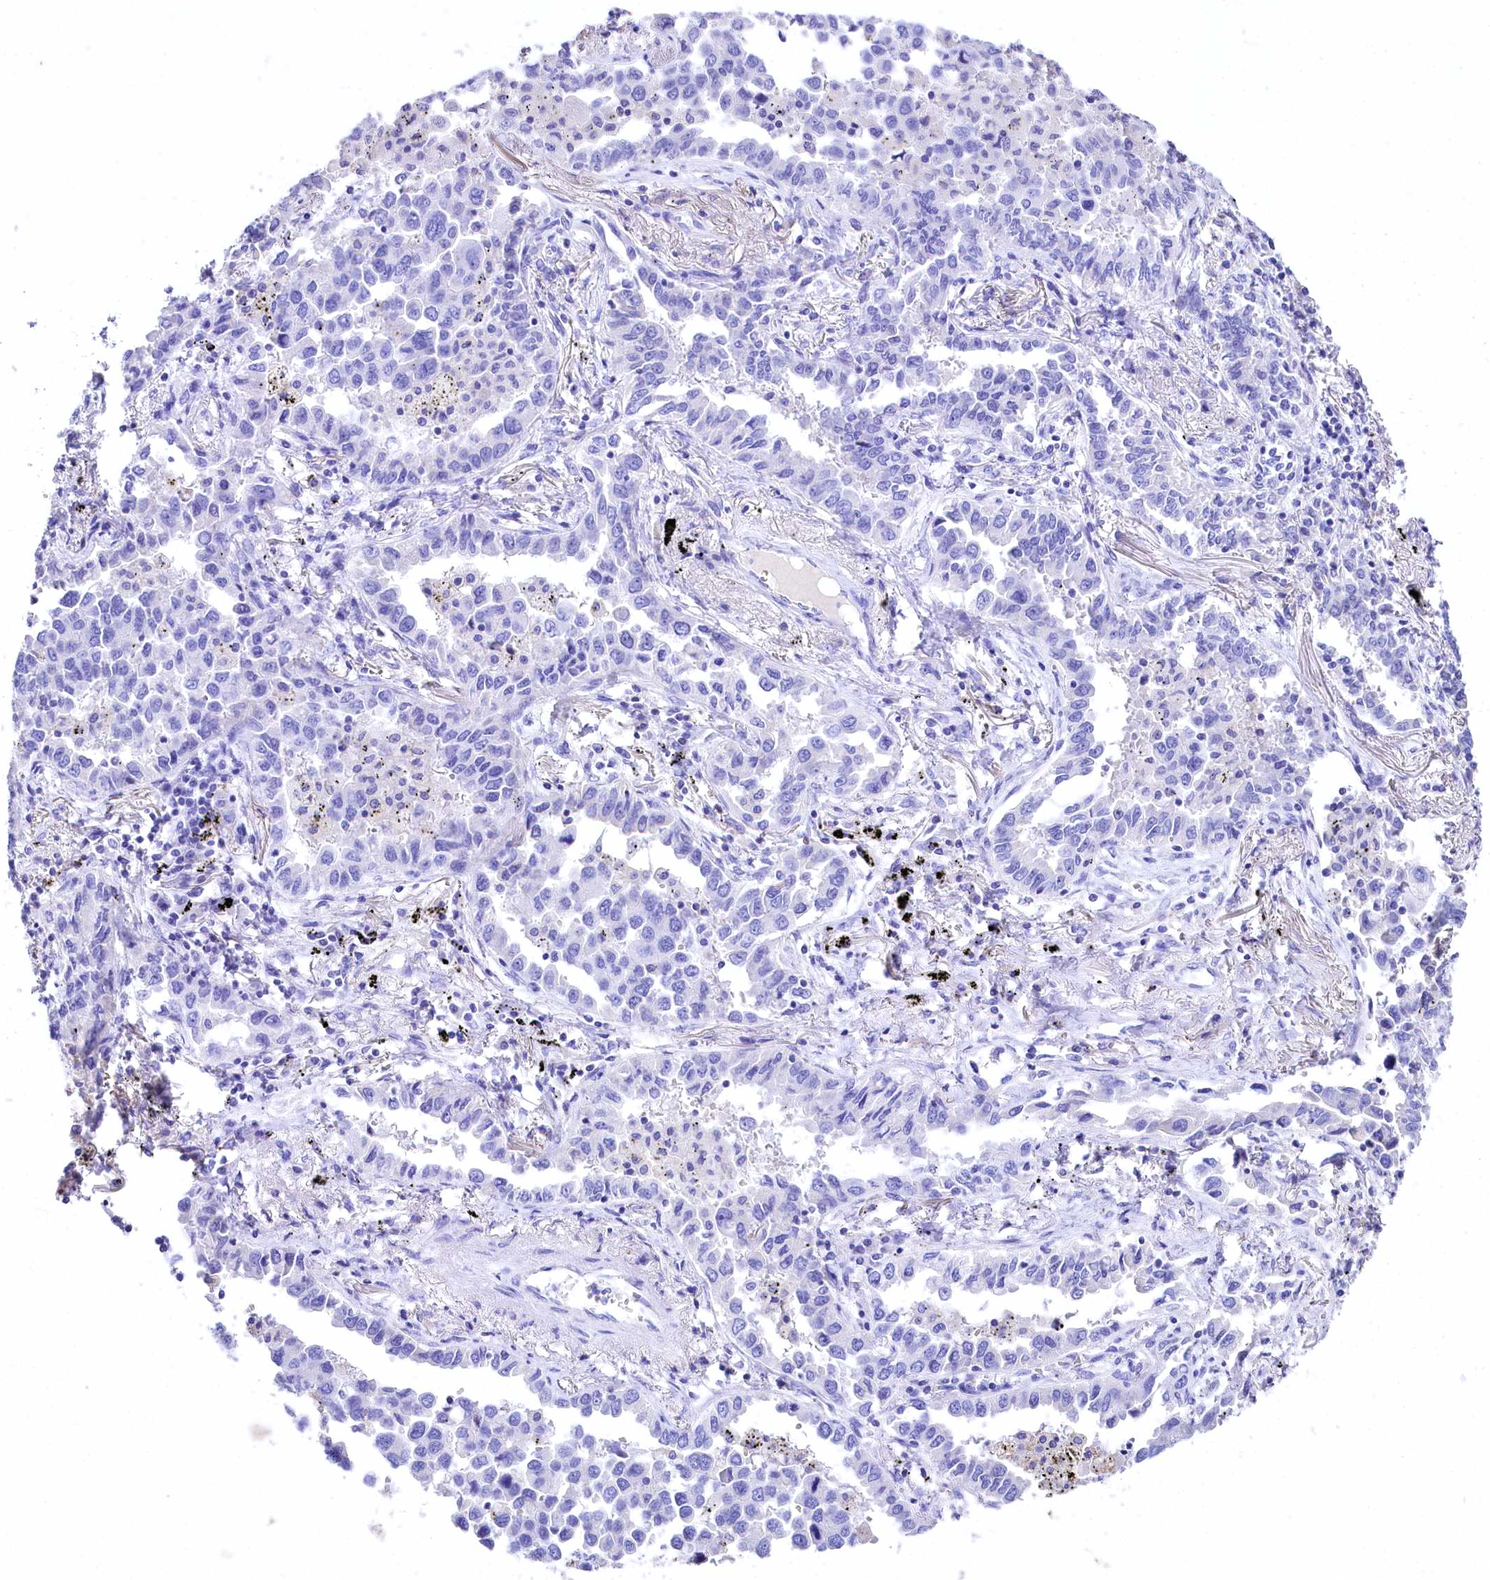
{"staining": {"intensity": "negative", "quantity": "none", "location": "none"}, "tissue": "lung cancer", "cell_type": "Tumor cells", "image_type": "cancer", "snomed": [{"axis": "morphology", "description": "Adenocarcinoma, NOS"}, {"axis": "topography", "description": "Lung"}], "caption": "An immunohistochemistry (IHC) photomicrograph of adenocarcinoma (lung) is shown. There is no staining in tumor cells of adenocarcinoma (lung). (DAB immunohistochemistry with hematoxylin counter stain).", "gene": "A2ML1", "patient": {"sex": "male", "age": 67}}